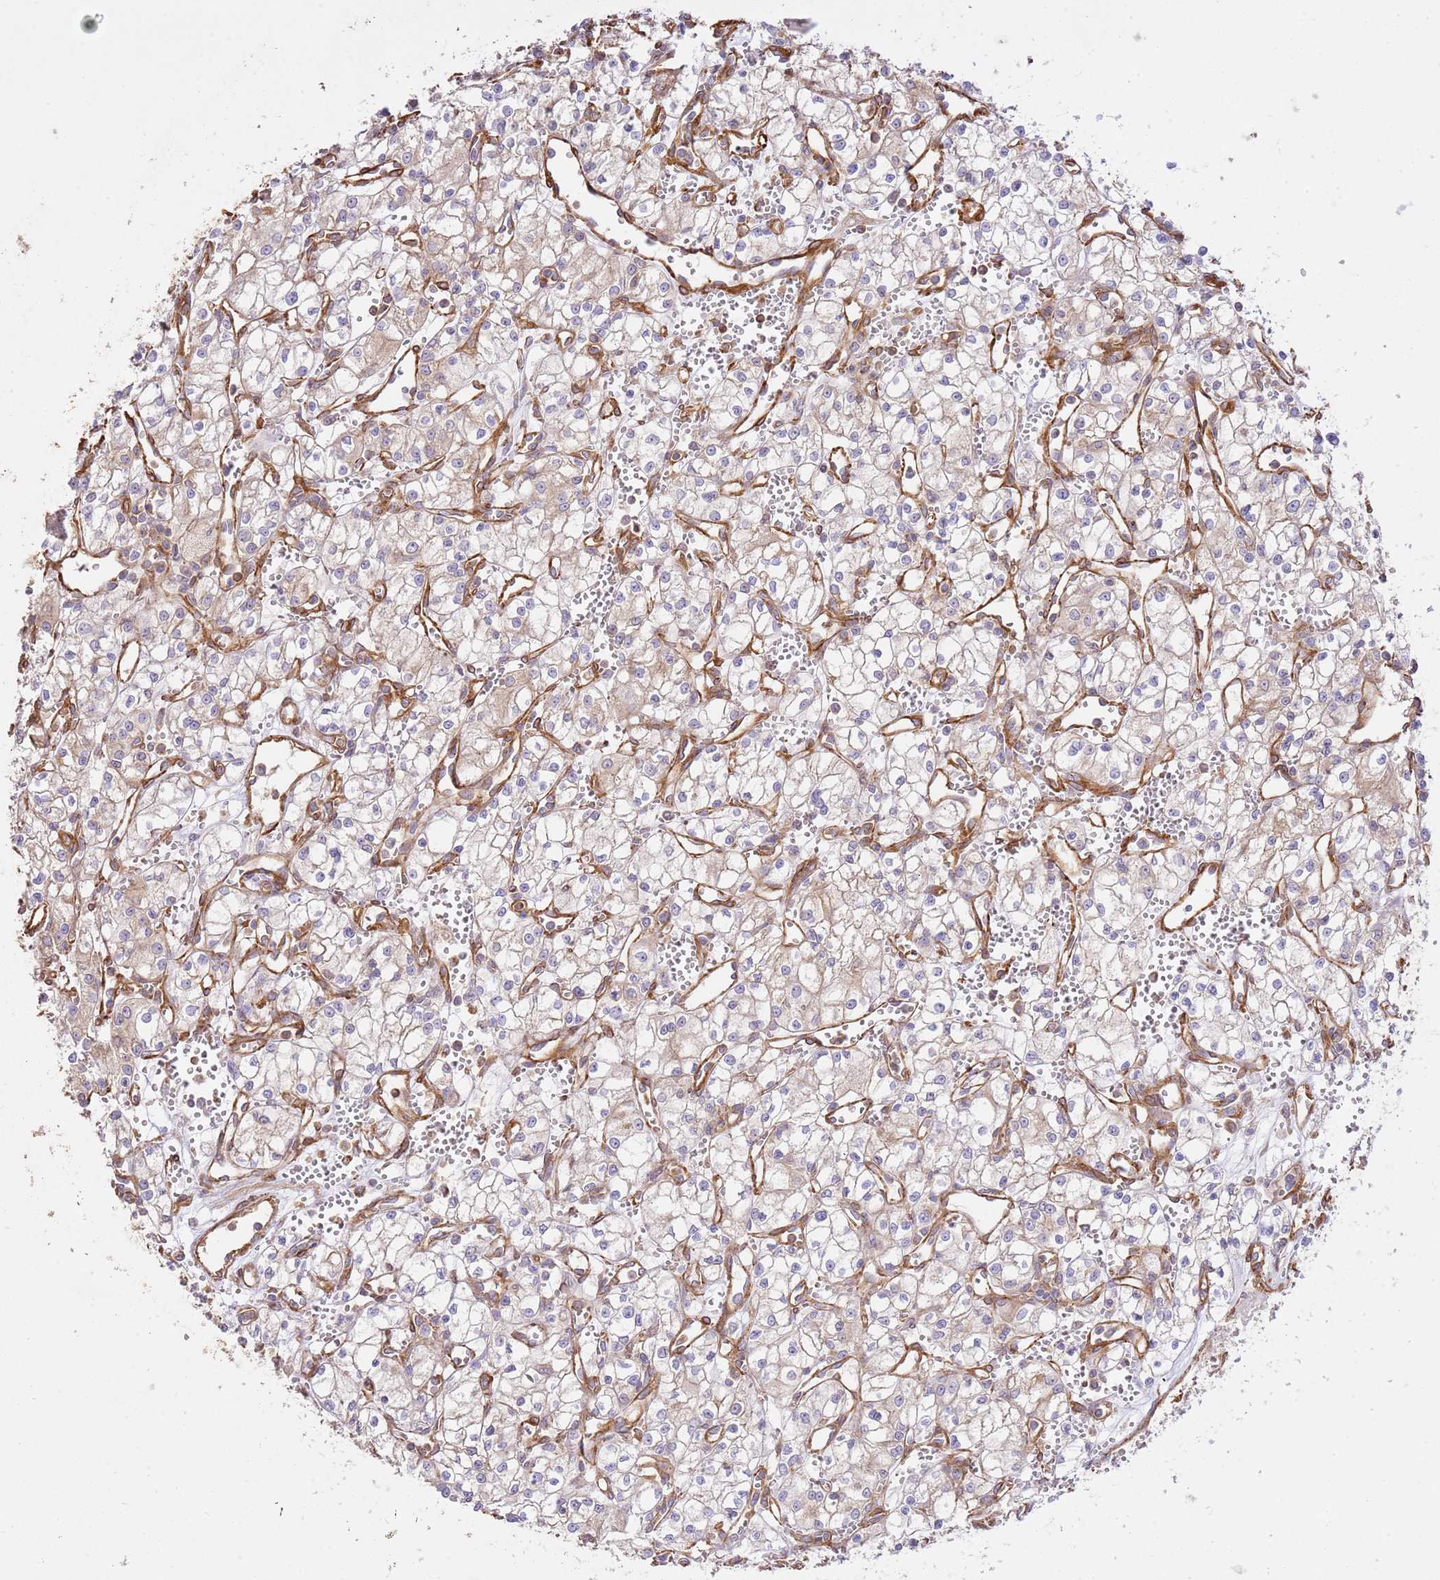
{"staining": {"intensity": "weak", "quantity": "<25%", "location": "cytoplasmic/membranous"}, "tissue": "renal cancer", "cell_type": "Tumor cells", "image_type": "cancer", "snomed": [{"axis": "morphology", "description": "Adenocarcinoma, NOS"}, {"axis": "topography", "description": "Kidney"}], "caption": "An immunohistochemistry micrograph of renal cancer (adenocarcinoma) is shown. There is no staining in tumor cells of renal cancer (adenocarcinoma).", "gene": "ZBTB39", "patient": {"sex": "male", "age": 59}}